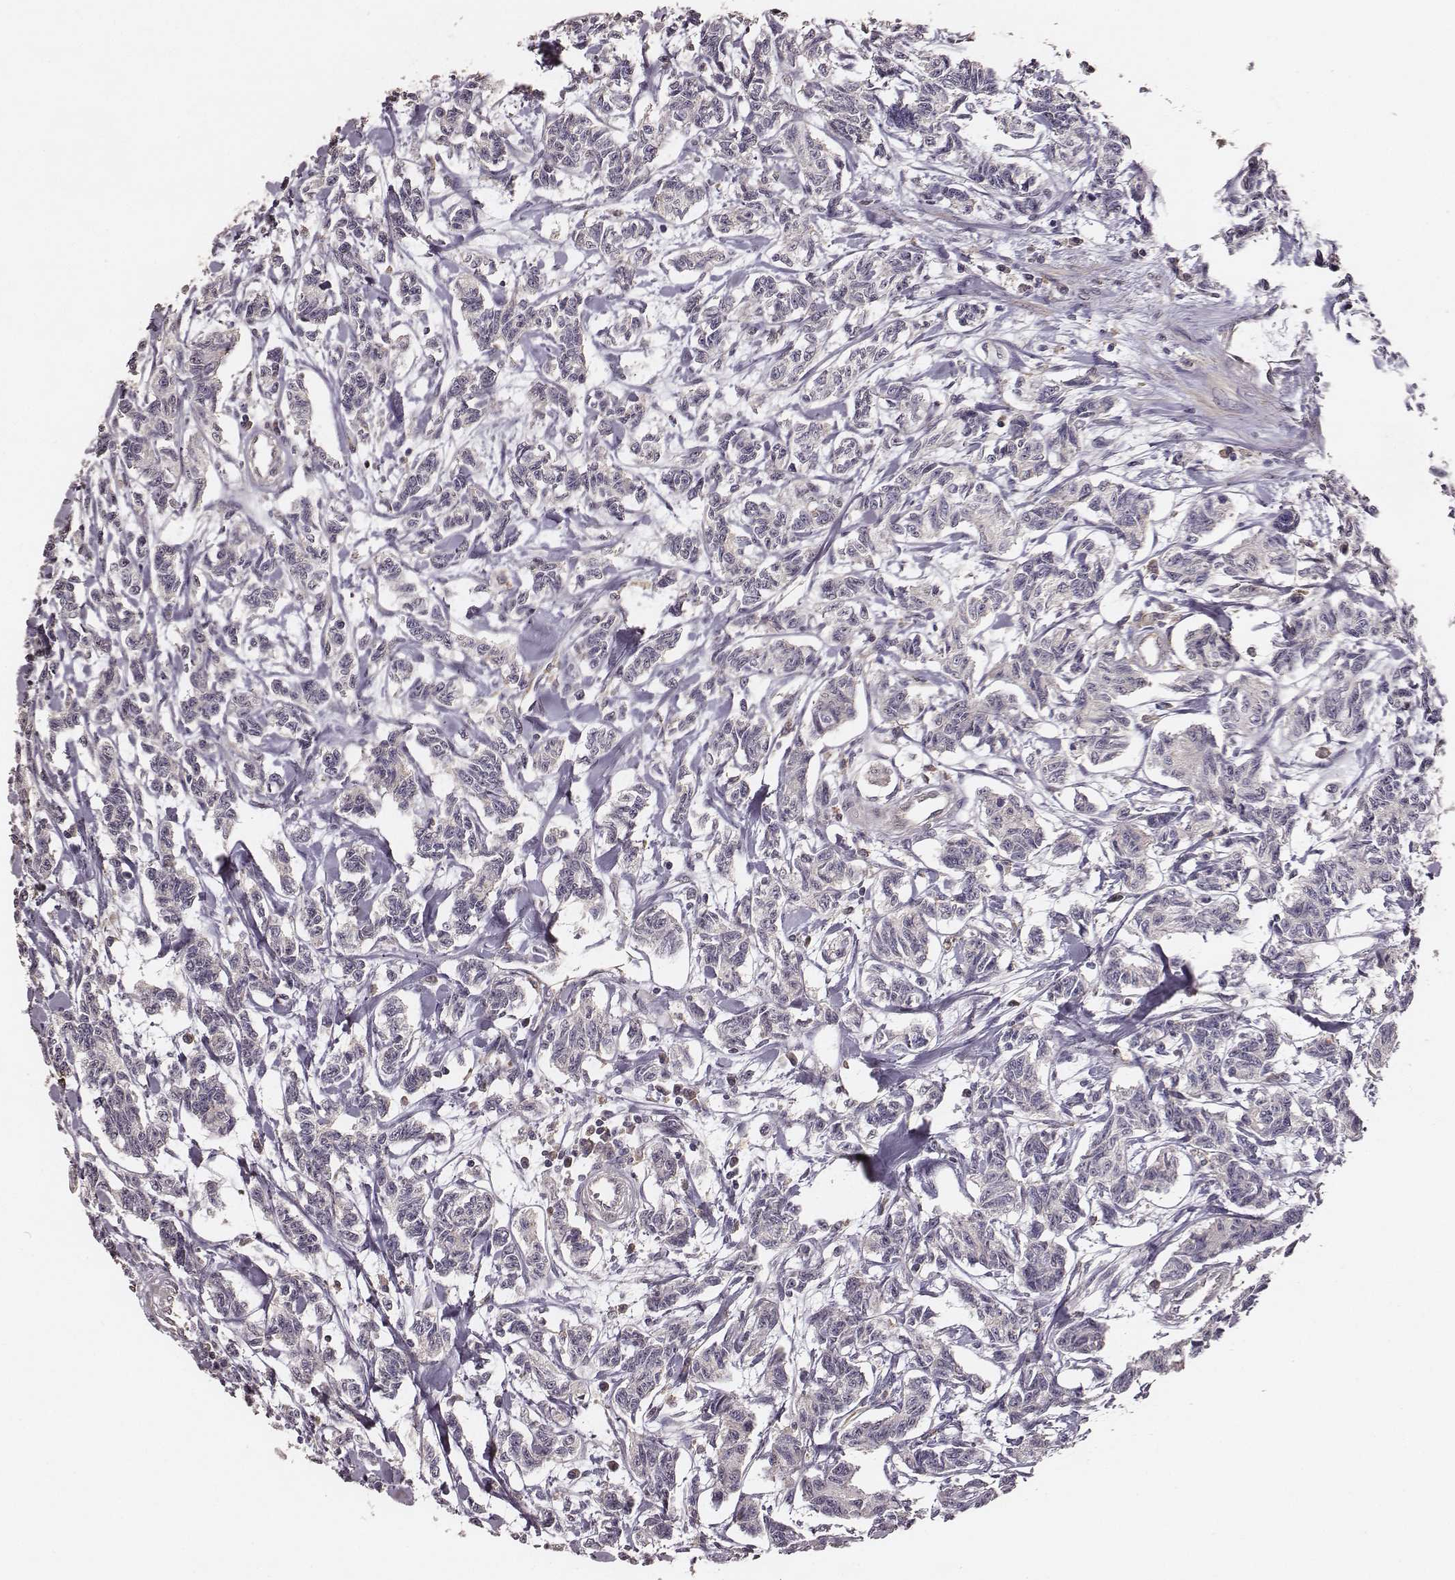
{"staining": {"intensity": "negative", "quantity": "none", "location": "none"}, "tissue": "carcinoid", "cell_type": "Tumor cells", "image_type": "cancer", "snomed": [{"axis": "morphology", "description": "Carcinoid, malignant, NOS"}, {"axis": "topography", "description": "Kidney"}], "caption": "DAB (3,3'-diaminobenzidine) immunohistochemical staining of malignant carcinoid demonstrates no significant staining in tumor cells. (DAB immunohistochemistry (IHC), high magnification).", "gene": "VPS26A", "patient": {"sex": "female", "age": 41}}